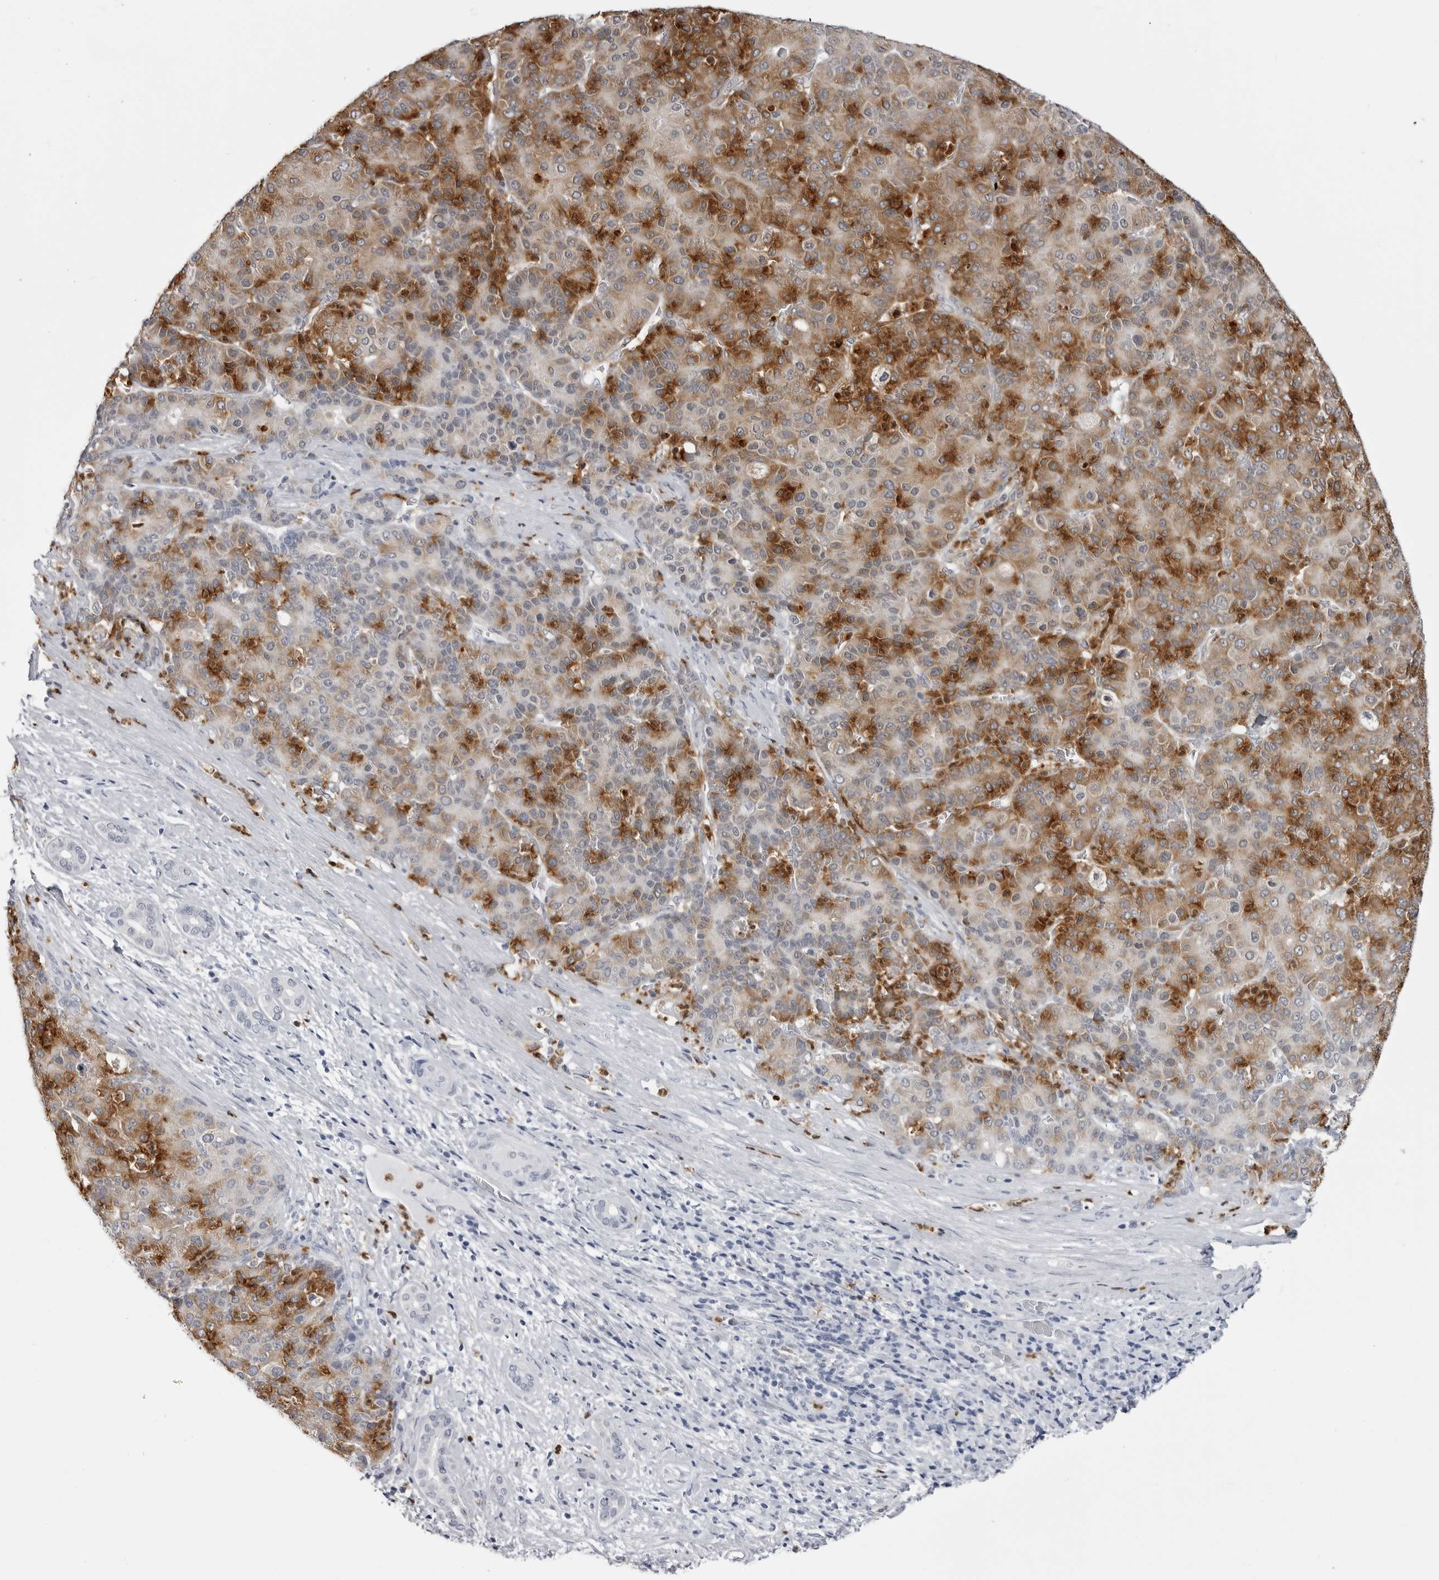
{"staining": {"intensity": "moderate", "quantity": ">75%", "location": "cytoplasmic/membranous"}, "tissue": "liver cancer", "cell_type": "Tumor cells", "image_type": "cancer", "snomed": [{"axis": "morphology", "description": "Carcinoma, Hepatocellular, NOS"}, {"axis": "topography", "description": "Liver"}], "caption": "Immunohistochemical staining of human liver cancer (hepatocellular carcinoma) demonstrates medium levels of moderate cytoplasmic/membranous protein expression in approximately >75% of tumor cells.", "gene": "STAP2", "patient": {"sex": "male", "age": 65}}